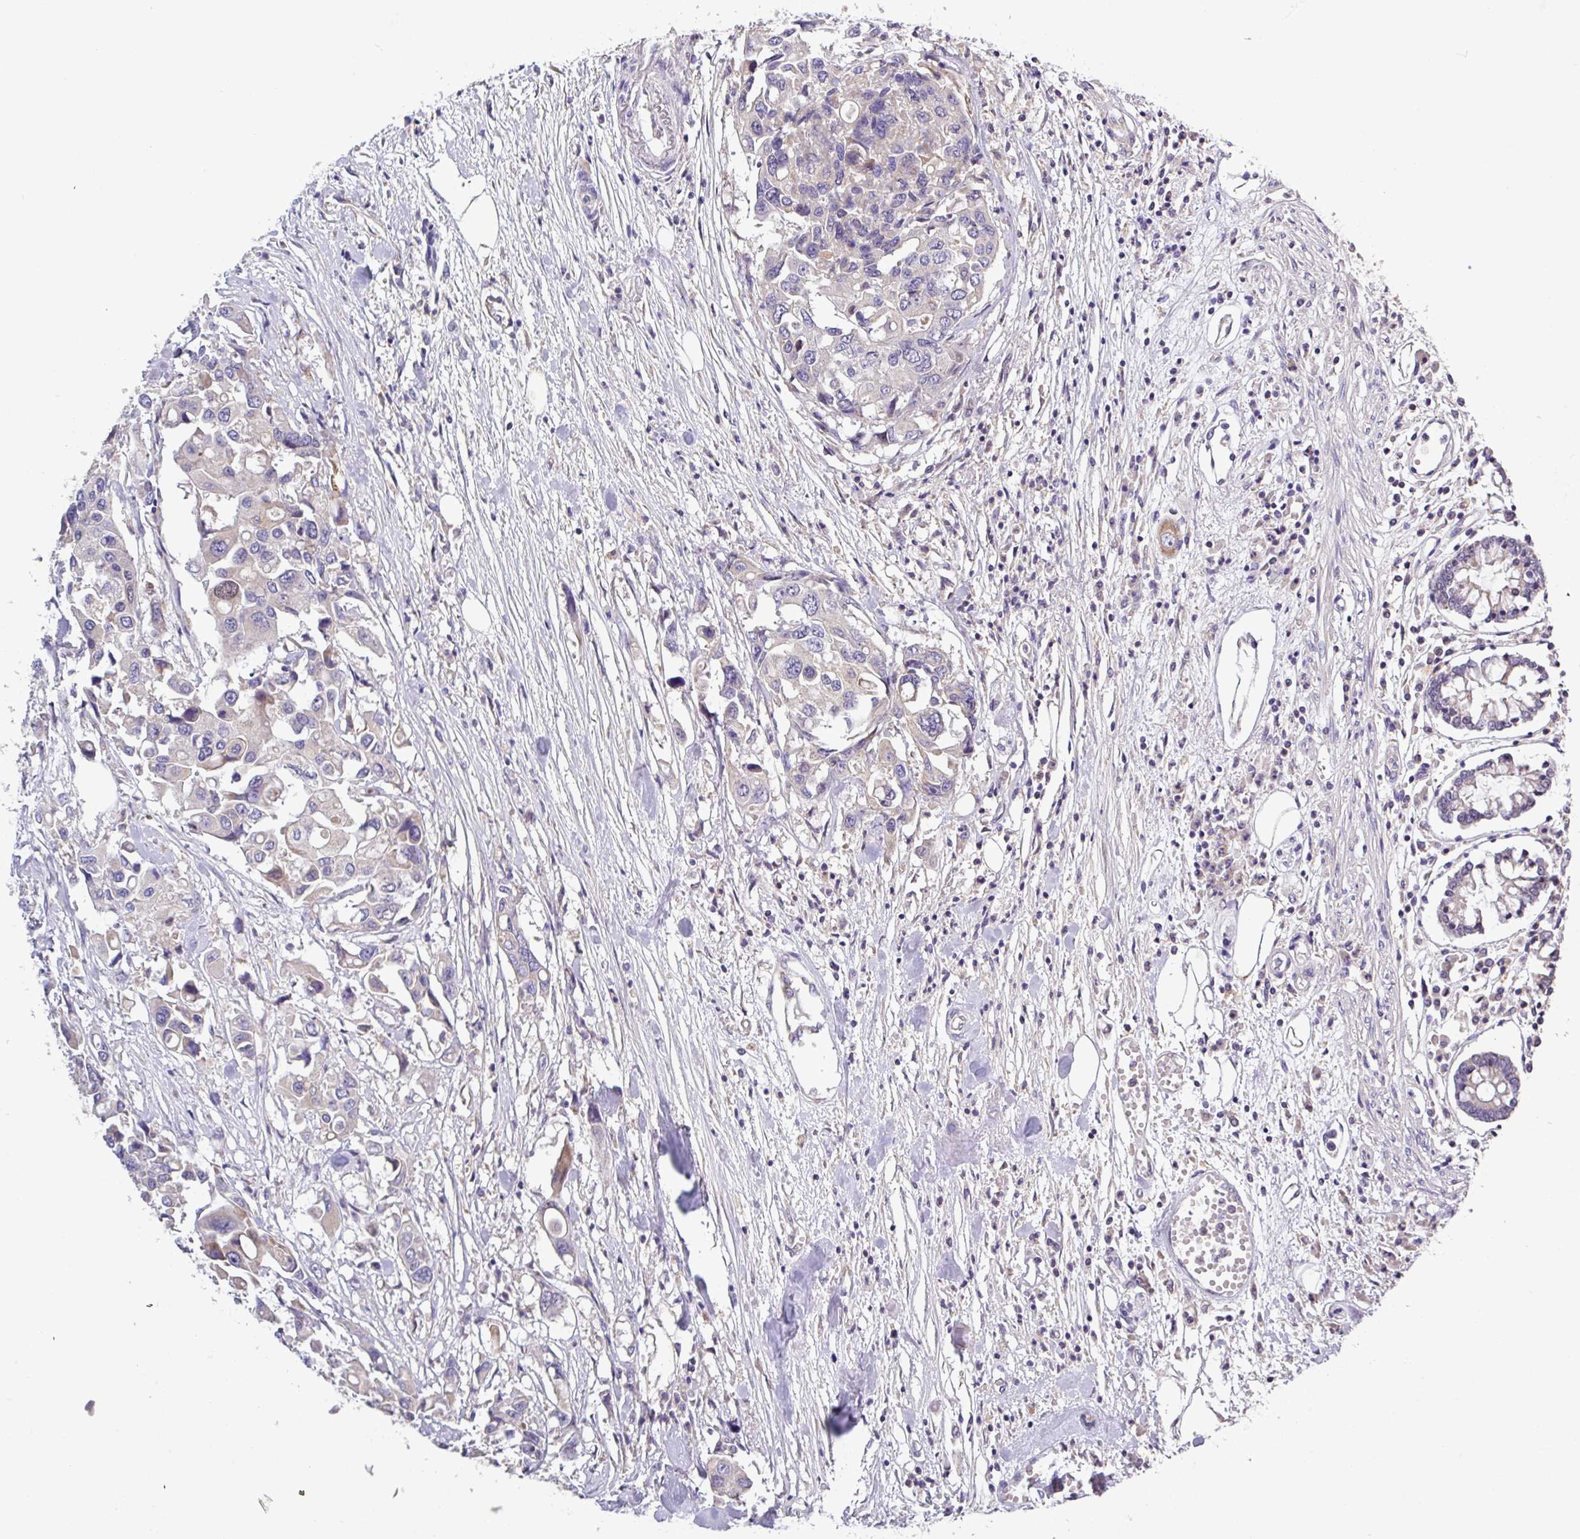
{"staining": {"intensity": "negative", "quantity": "none", "location": "none"}, "tissue": "colorectal cancer", "cell_type": "Tumor cells", "image_type": "cancer", "snomed": [{"axis": "morphology", "description": "Adenocarcinoma, NOS"}, {"axis": "topography", "description": "Colon"}], "caption": "DAB (3,3'-diaminobenzidine) immunohistochemical staining of colorectal adenocarcinoma reveals no significant positivity in tumor cells. (DAB IHC visualized using brightfield microscopy, high magnification).", "gene": "SFTPB", "patient": {"sex": "male", "age": 77}}